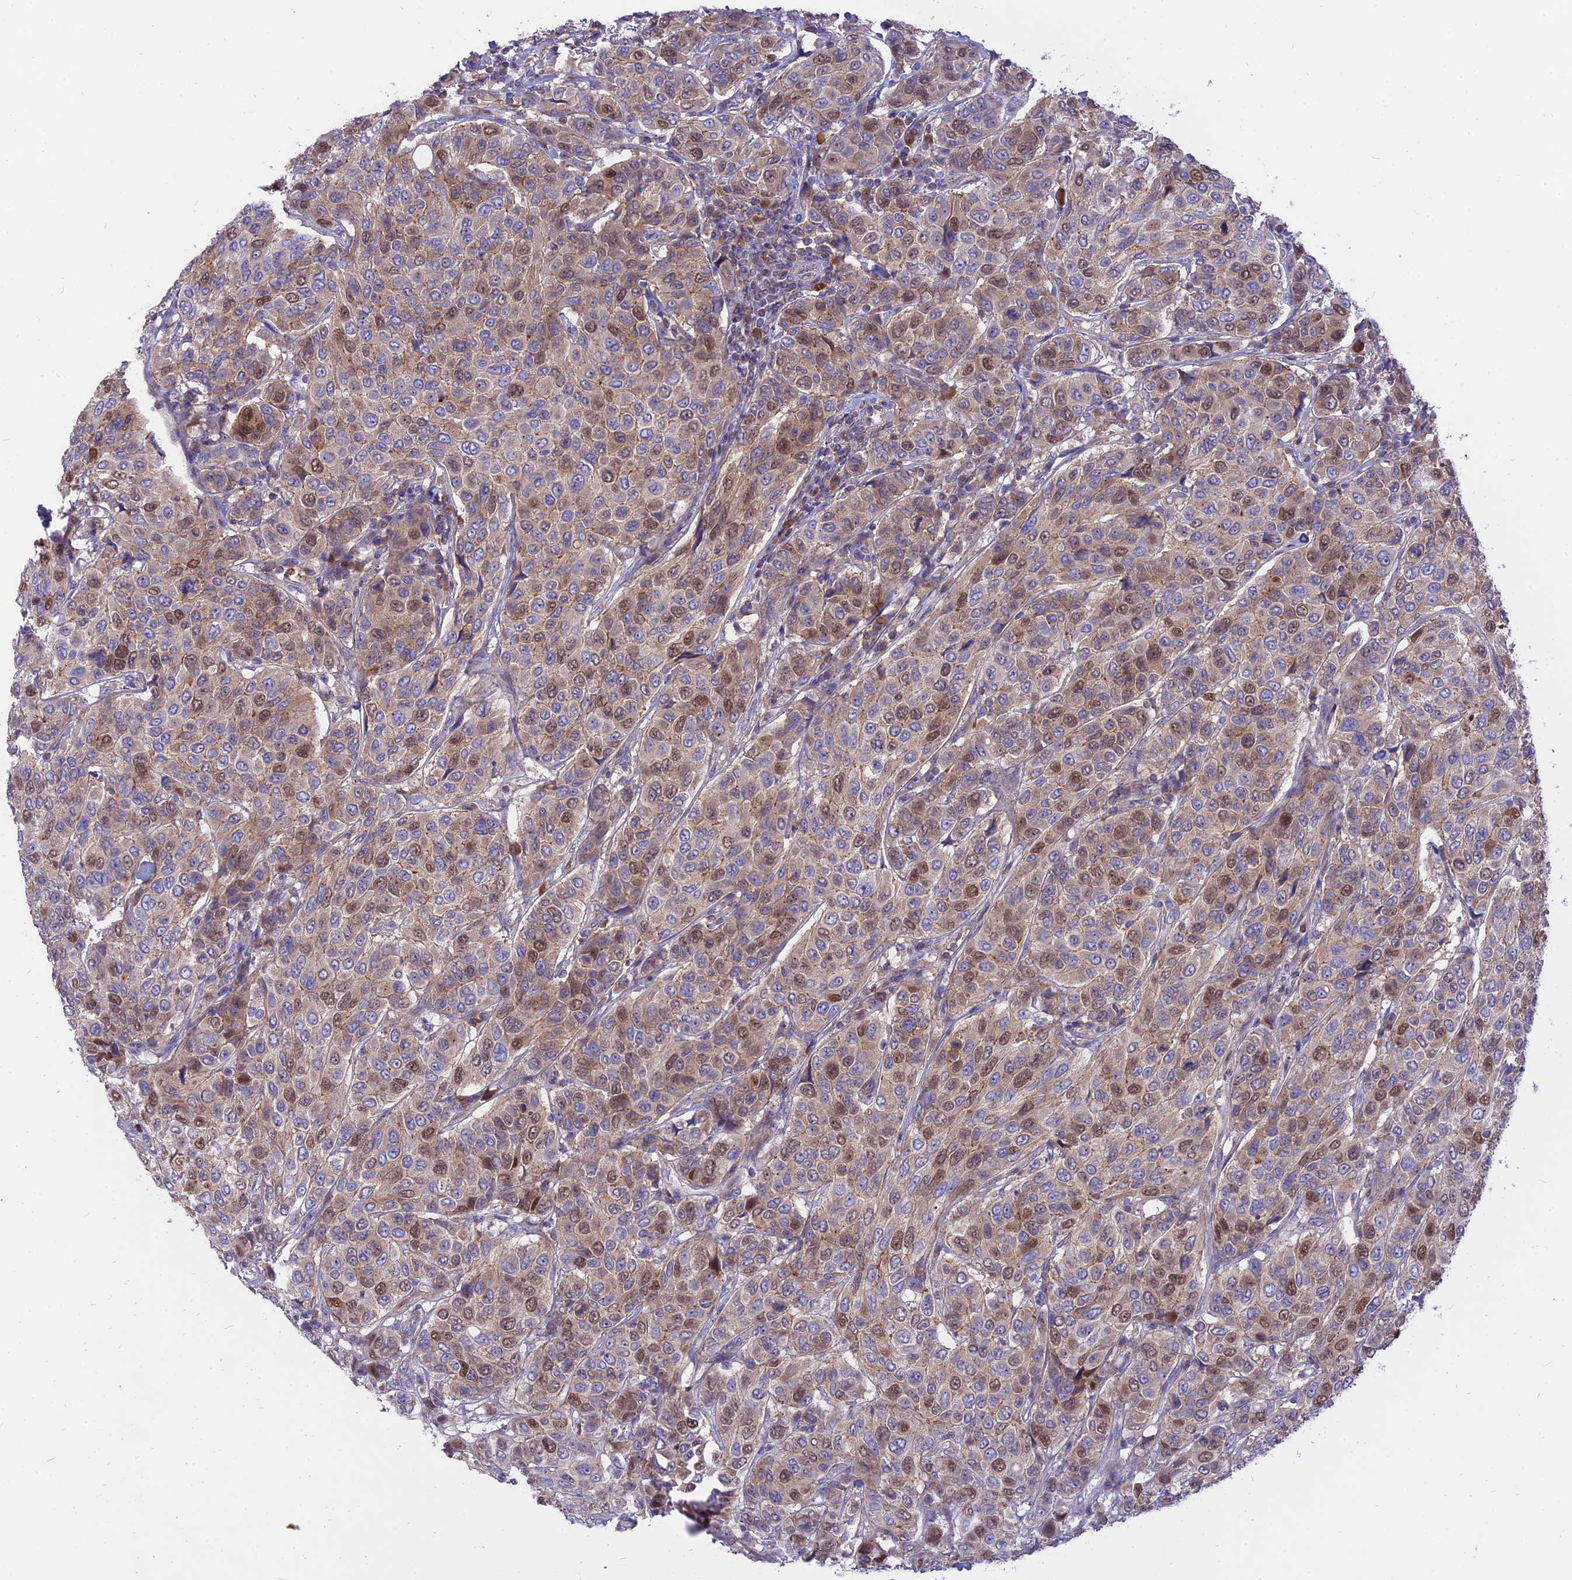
{"staining": {"intensity": "moderate", "quantity": "25%-75%", "location": "nuclear"}, "tissue": "breast cancer", "cell_type": "Tumor cells", "image_type": "cancer", "snomed": [{"axis": "morphology", "description": "Duct carcinoma"}, {"axis": "topography", "description": "Breast"}], "caption": "Protein staining of invasive ductal carcinoma (breast) tissue shows moderate nuclear positivity in approximately 25%-75% of tumor cells.", "gene": "CENPV", "patient": {"sex": "female", "age": 55}}